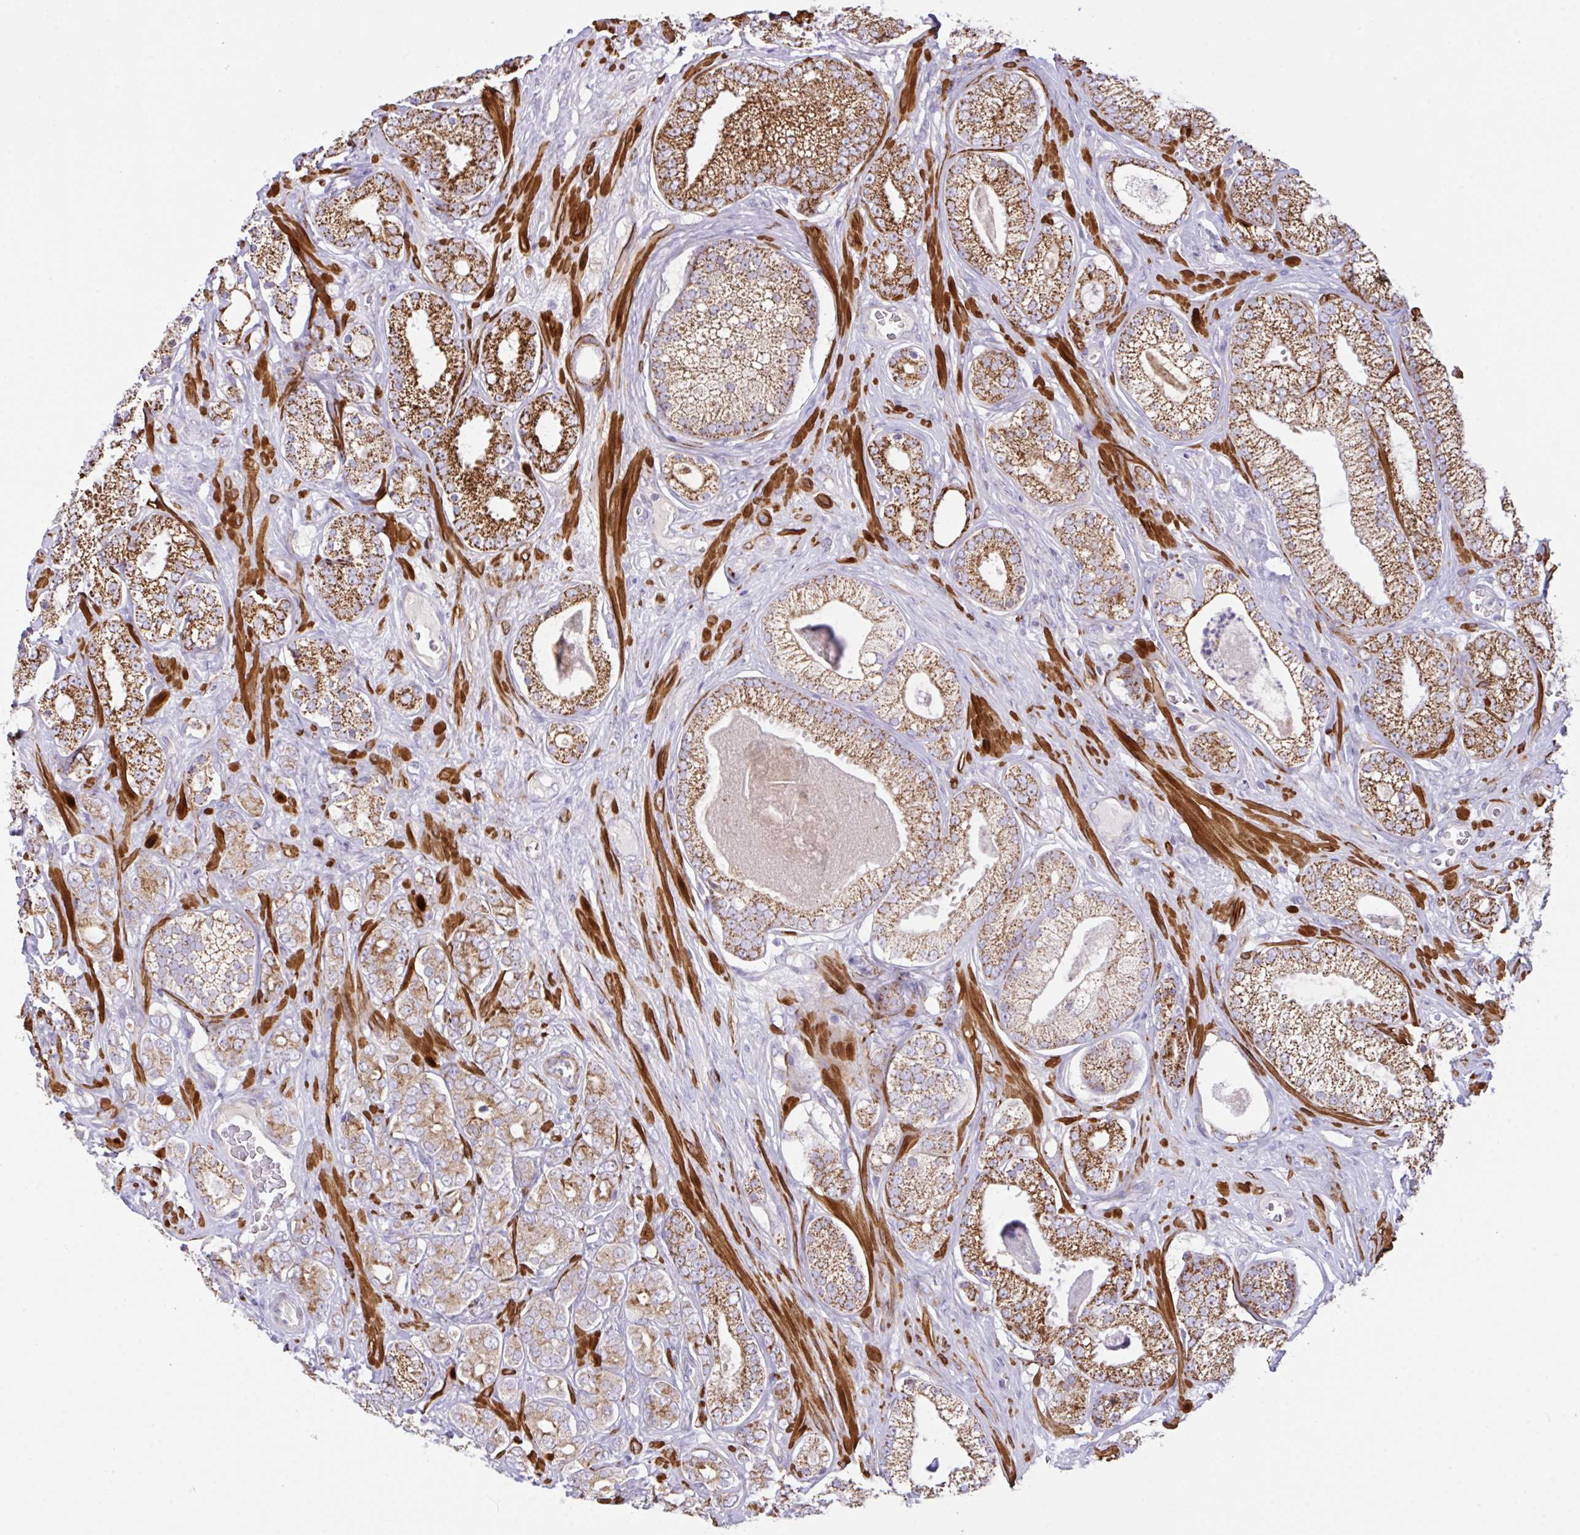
{"staining": {"intensity": "moderate", "quantity": ">75%", "location": "cytoplasmic/membranous"}, "tissue": "prostate cancer", "cell_type": "Tumor cells", "image_type": "cancer", "snomed": [{"axis": "morphology", "description": "Adenocarcinoma, High grade"}, {"axis": "topography", "description": "Prostate"}], "caption": "IHC micrograph of prostate cancer stained for a protein (brown), which exhibits medium levels of moderate cytoplasmic/membranous expression in about >75% of tumor cells.", "gene": "CHDH", "patient": {"sex": "male", "age": 66}}